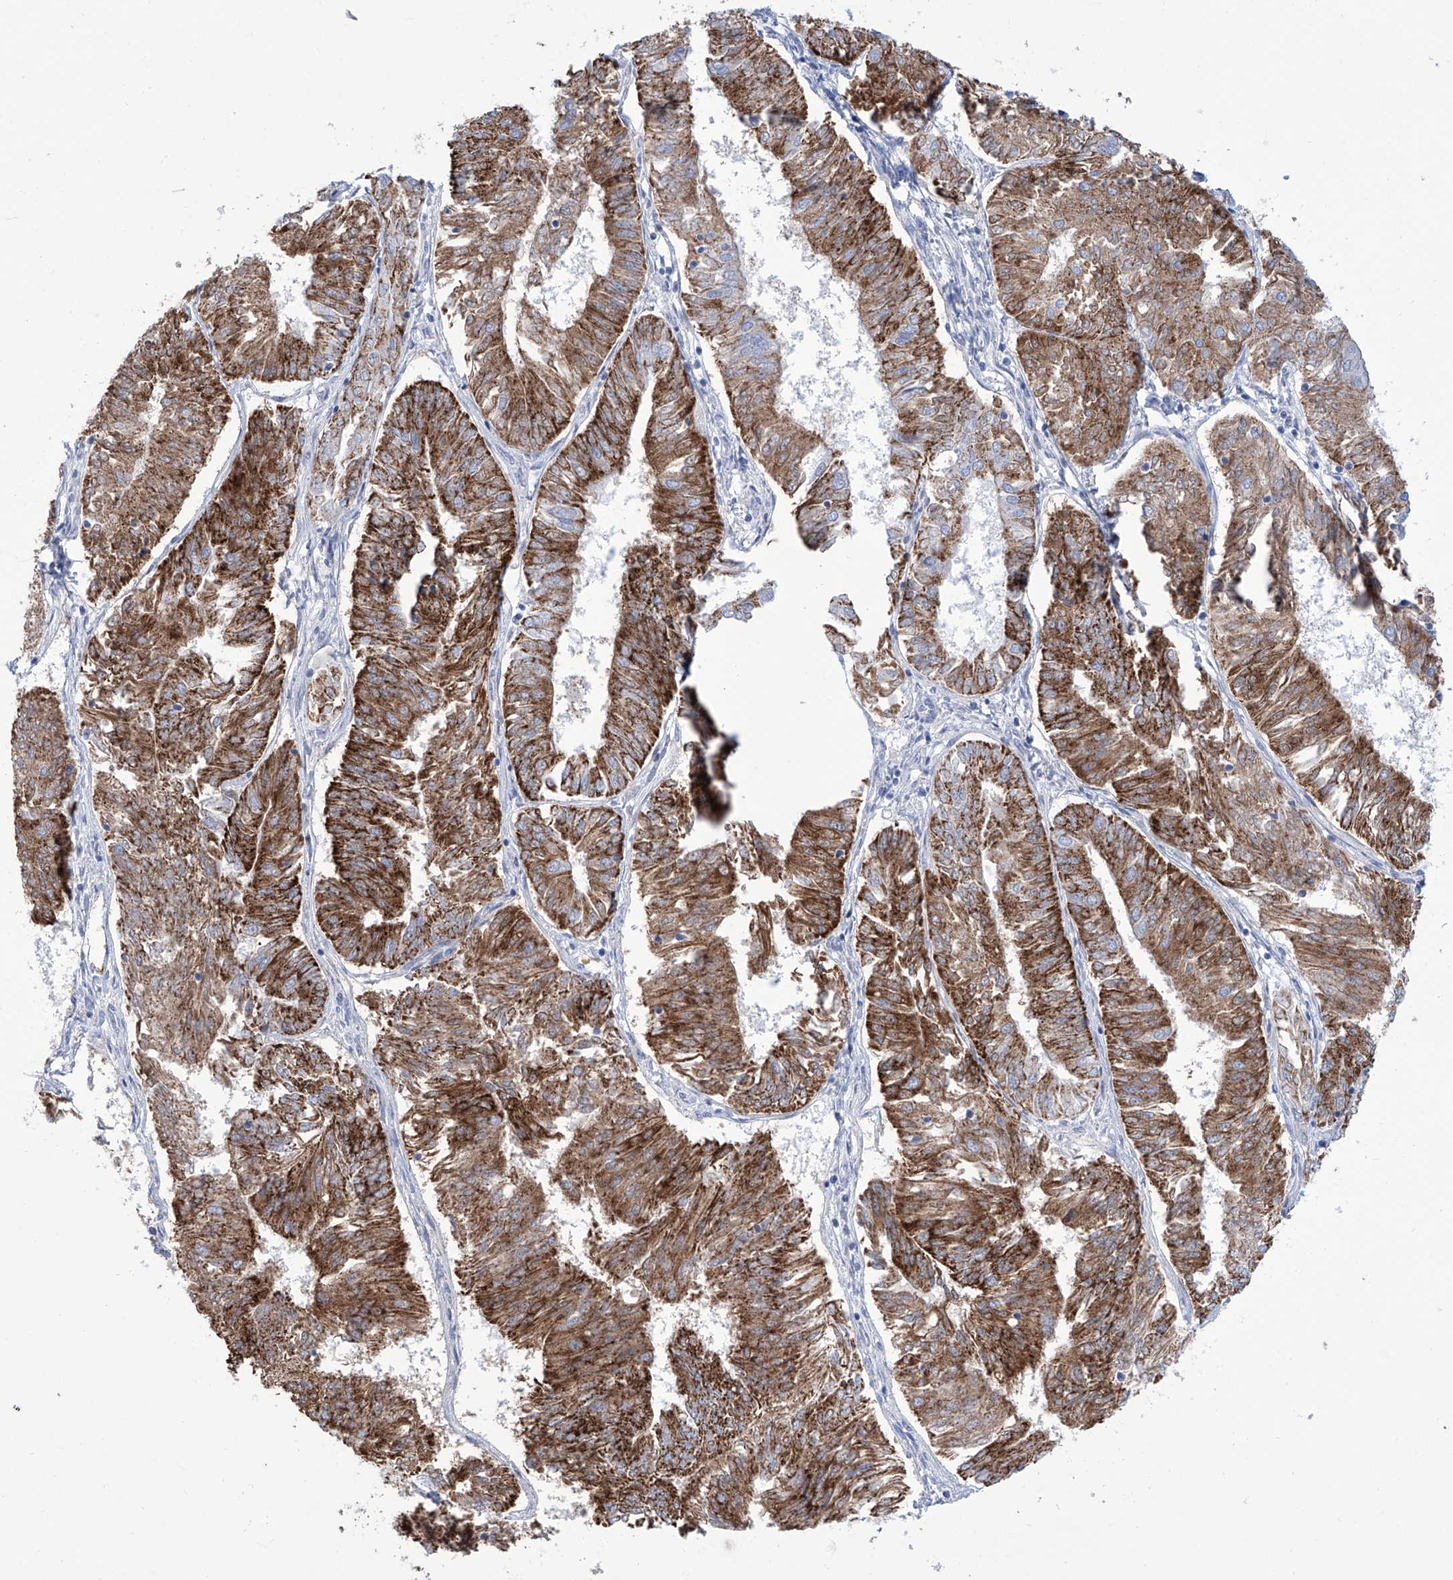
{"staining": {"intensity": "strong", "quantity": ">75%", "location": "cytoplasmic/membranous"}, "tissue": "endometrial cancer", "cell_type": "Tumor cells", "image_type": "cancer", "snomed": [{"axis": "morphology", "description": "Adenocarcinoma, NOS"}, {"axis": "topography", "description": "Endometrium"}], "caption": "Strong cytoplasmic/membranous positivity for a protein is identified in approximately >75% of tumor cells of endometrial cancer (adenocarcinoma) using IHC.", "gene": "ALDH6A1", "patient": {"sex": "female", "age": 58}}